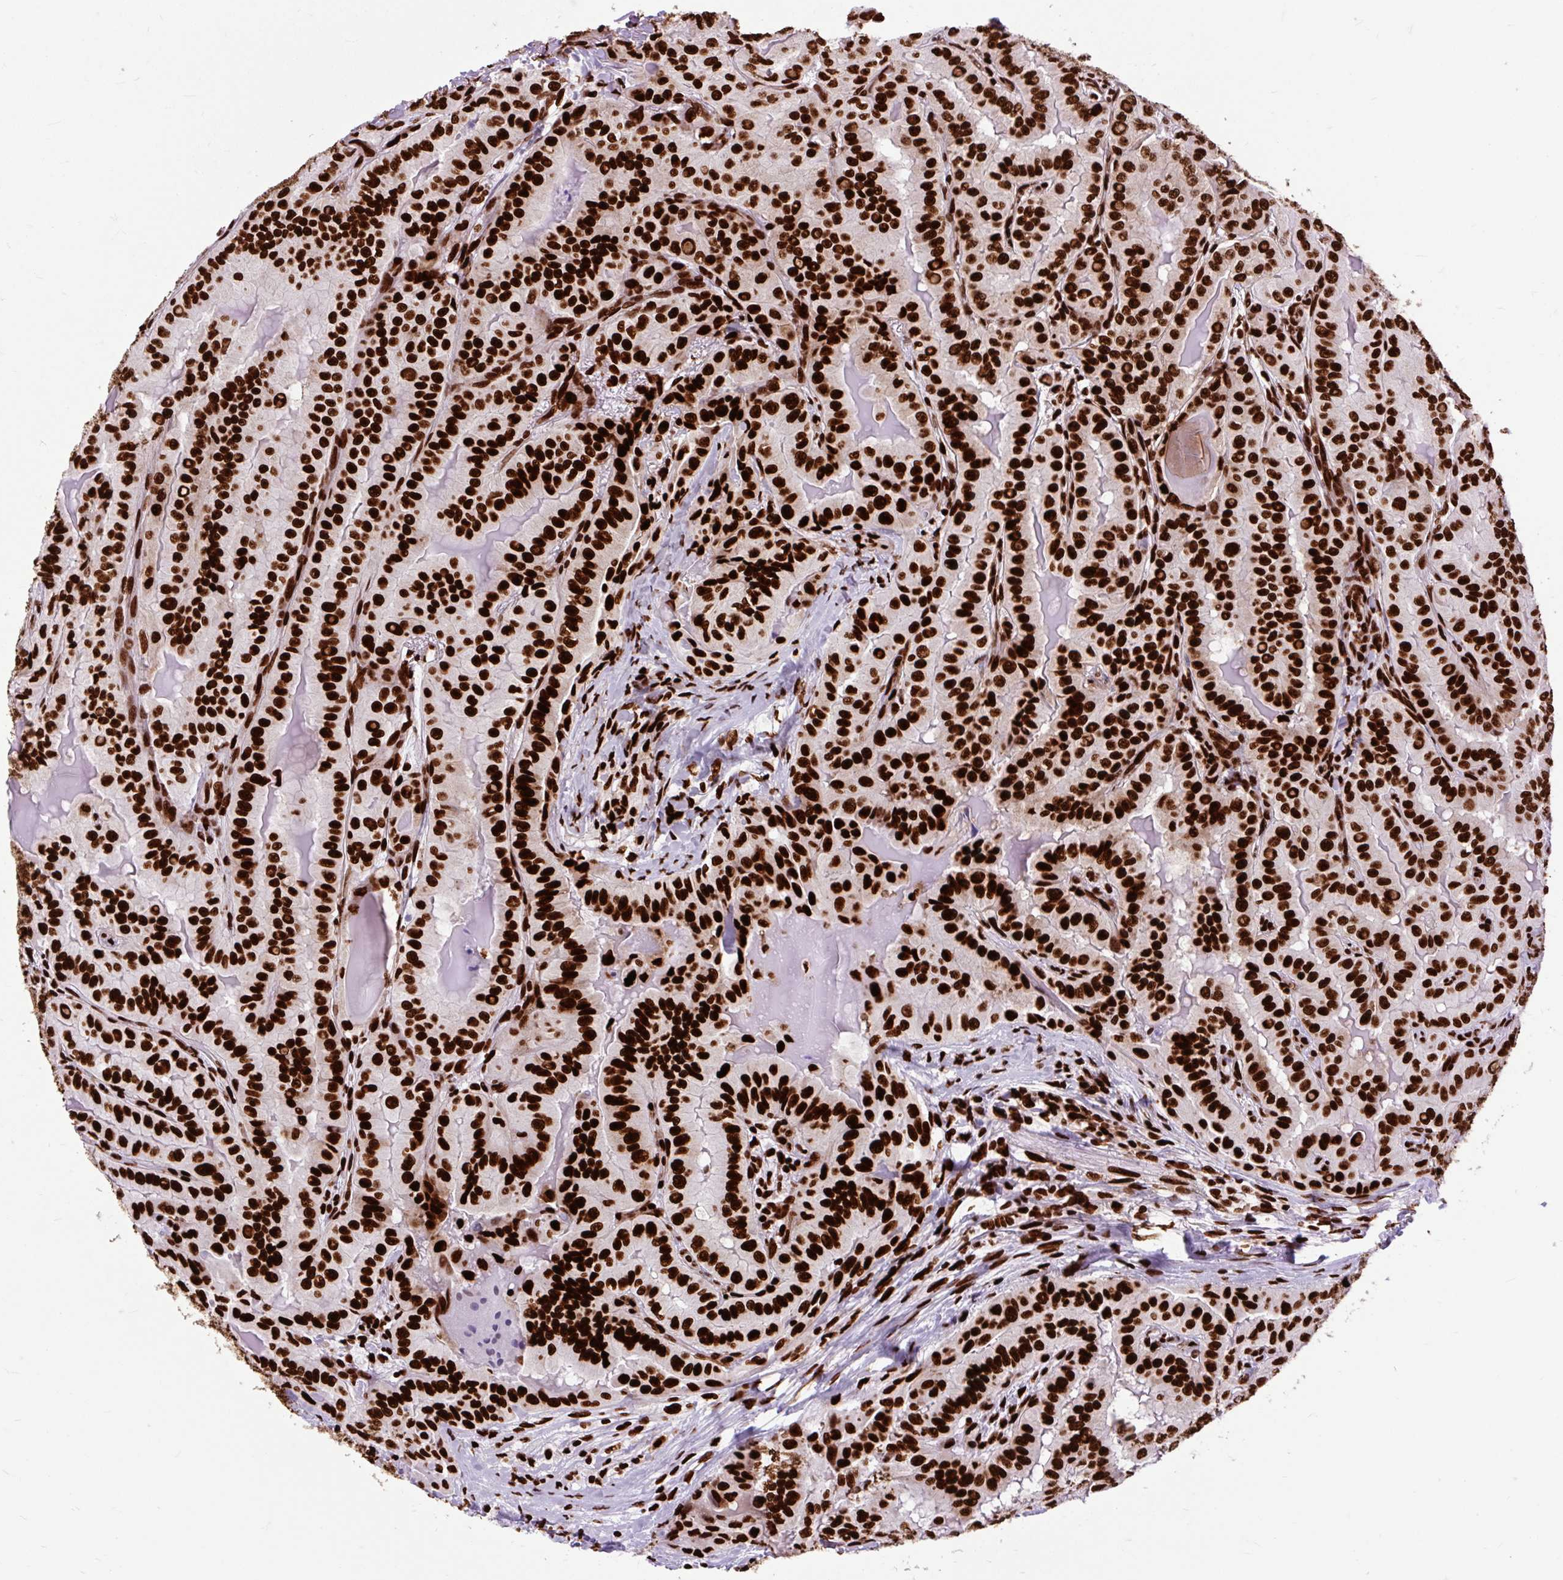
{"staining": {"intensity": "strong", "quantity": ">75%", "location": "nuclear"}, "tissue": "thyroid cancer", "cell_type": "Tumor cells", "image_type": "cancer", "snomed": [{"axis": "morphology", "description": "Papillary adenocarcinoma, NOS"}, {"axis": "topography", "description": "Thyroid gland"}], "caption": "Immunohistochemical staining of human papillary adenocarcinoma (thyroid) exhibits high levels of strong nuclear staining in about >75% of tumor cells.", "gene": "FUS", "patient": {"sex": "female", "age": 68}}